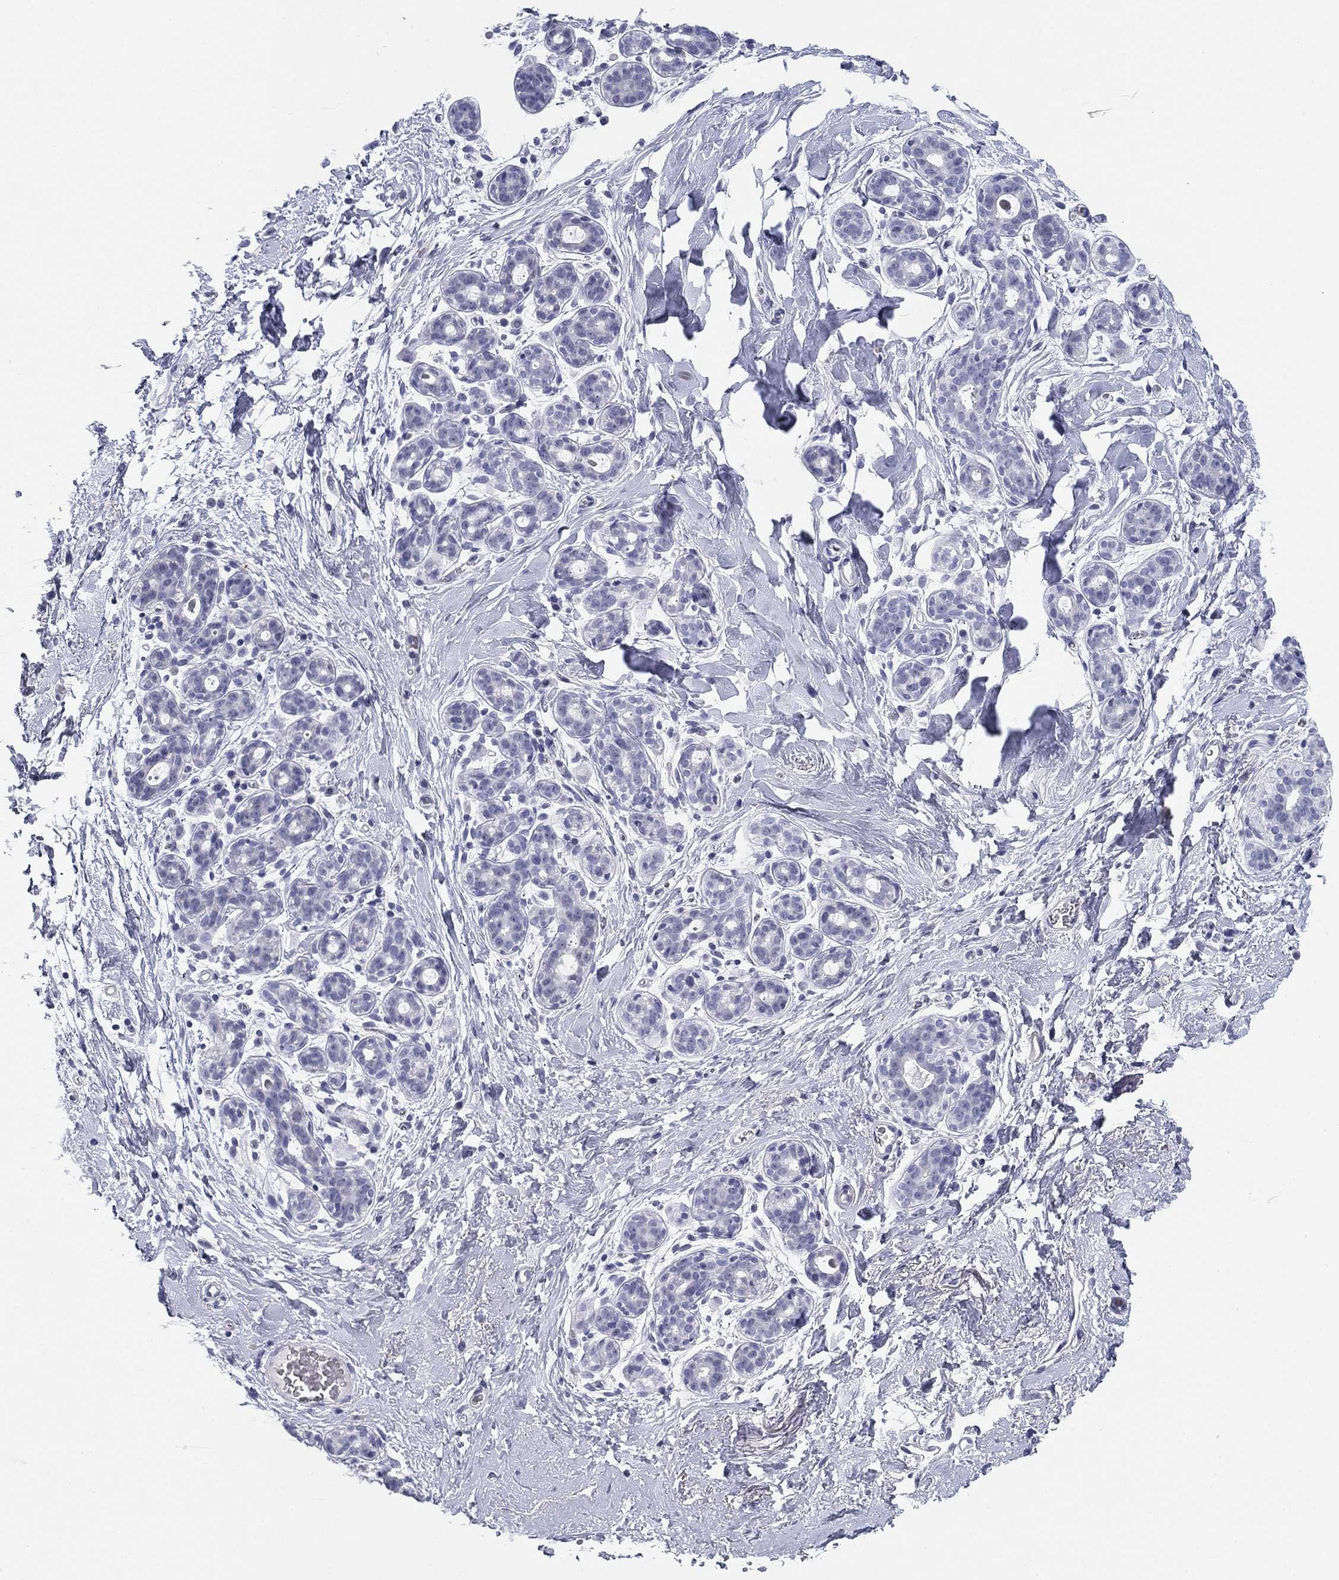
{"staining": {"intensity": "negative", "quantity": "none", "location": "none"}, "tissue": "breast", "cell_type": "Adipocytes", "image_type": "normal", "snomed": [{"axis": "morphology", "description": "Normal tissue, NOS"}, {"axis": "topography", "description": "Breast"}], "caption": "IHC of unremarkable human breast demonstrates no positivity in adipocytes. Nuclei are stained in blue.", "gene": "PRPH", "patient": {"sex": "female", "age": 43}}